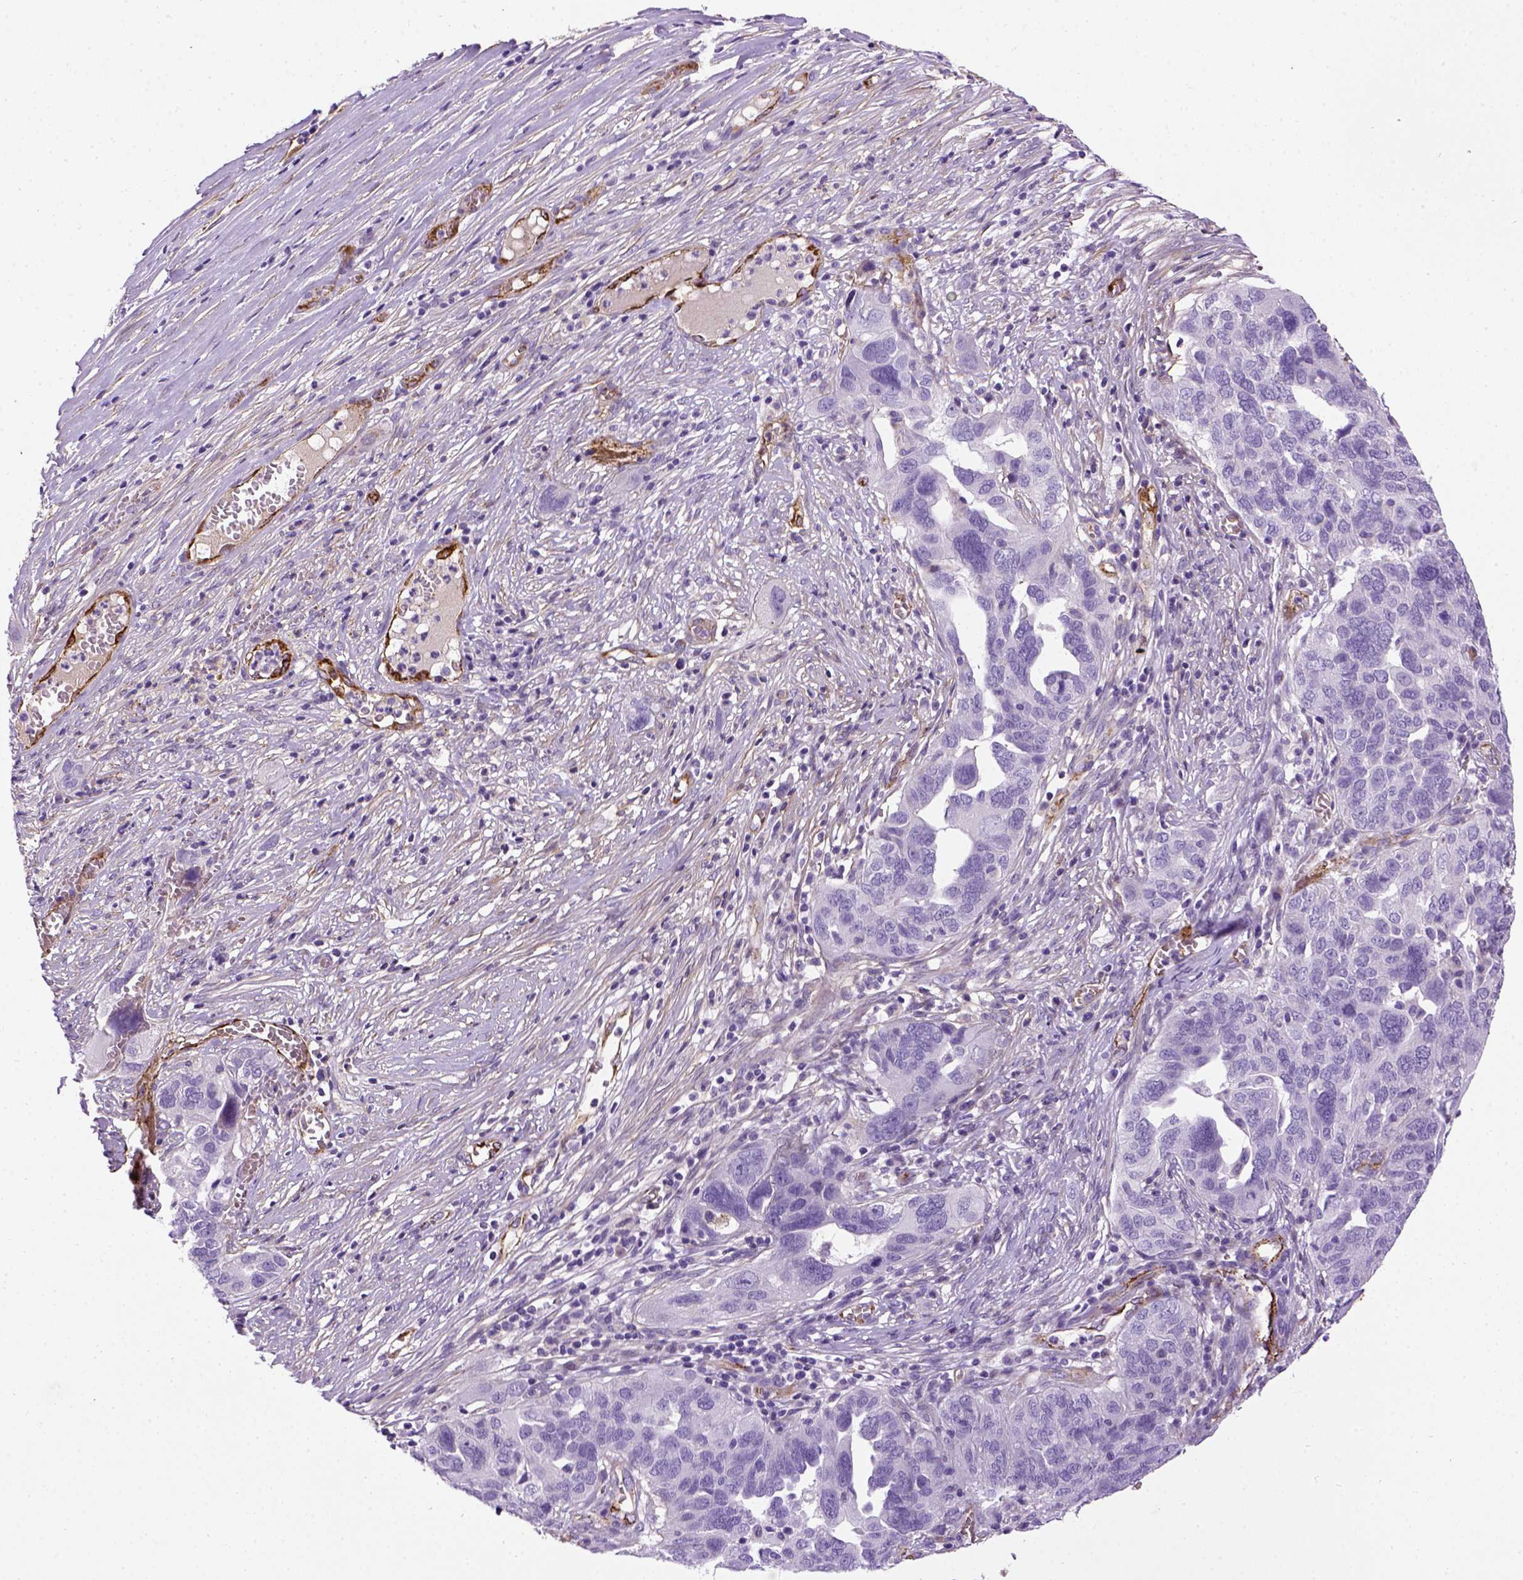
{"staining": {"intensity": "negative", "quantity": "none", "location": "none"}, "tissue": "ovarian cancer", "cell_type": "Tumor cells", "image_type": "cancer", "snomed": [{"axis": "morphology", "description": "Carcinoma, endometroid"}, {"axis": "topography", "description": "Soft tissue"}, {"axis": "topography", "description": "Ovary"}], "caption": "IHC of human ovarian endometroid carcinoma demonstrates no expression in tumor cells. (Brightfield microscopy of DAB immunohistochemistry at high magnification).", "gene": "VWF", "patient": {"sex": "female", "age": 52}}